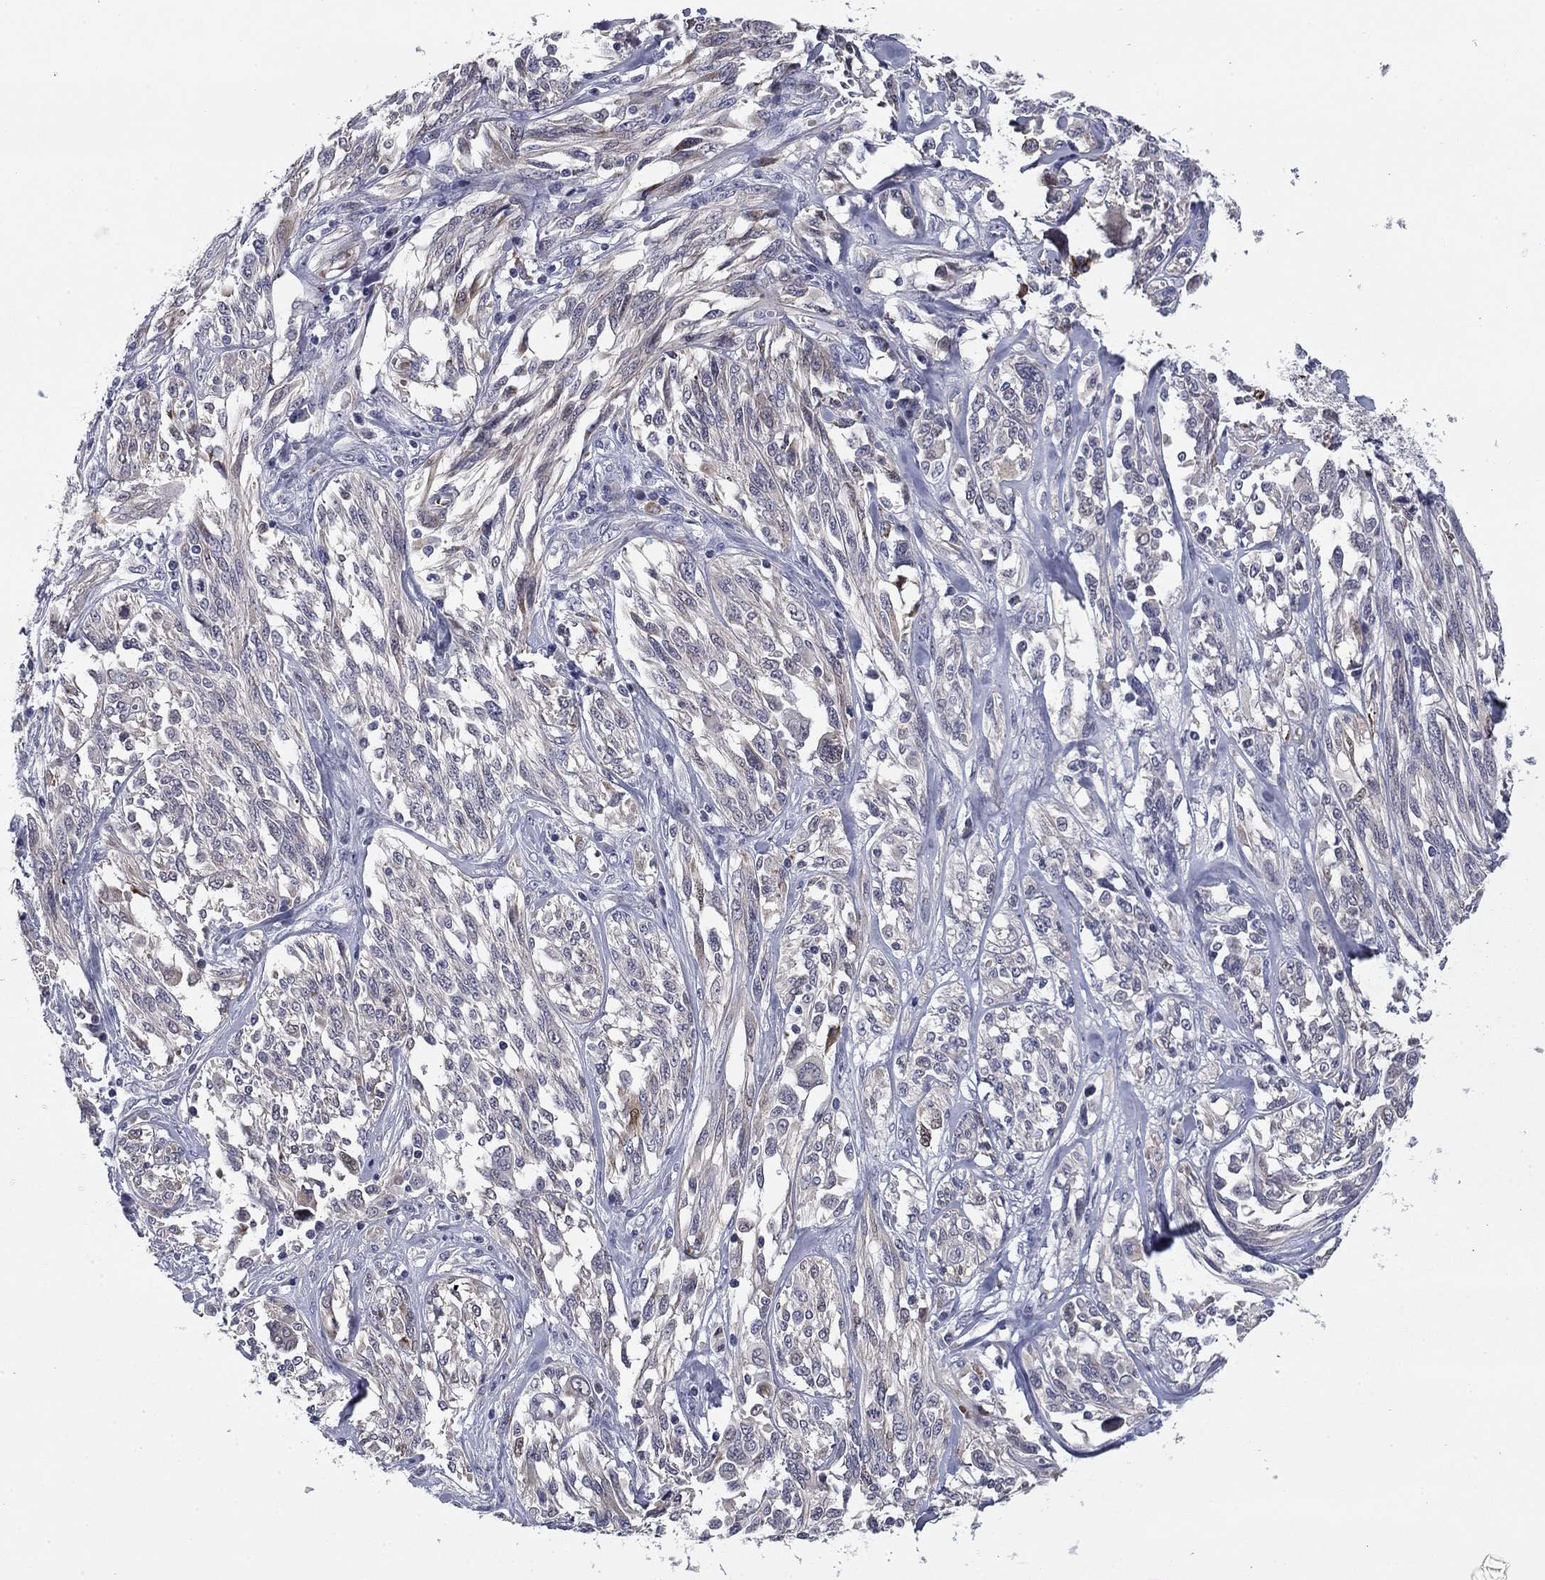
{"staining": {"intensity": "negative", "quantity": "none", "location": "none"}, "tissue": "melanoma", "cell_type": "Tumor cells", "image_type": "cancer", "snomed": [{"axis": "morphology", "description": "Malignant melanoma, NOS"}, {"axis": "topography", "description": "Skin"}], "caption": "The IHC photomicrograph has no significant expression in tumor cells of malignant melanoma tissue.", "gene": "REXO5", "patient": {"sex": "female", "age": 91}}